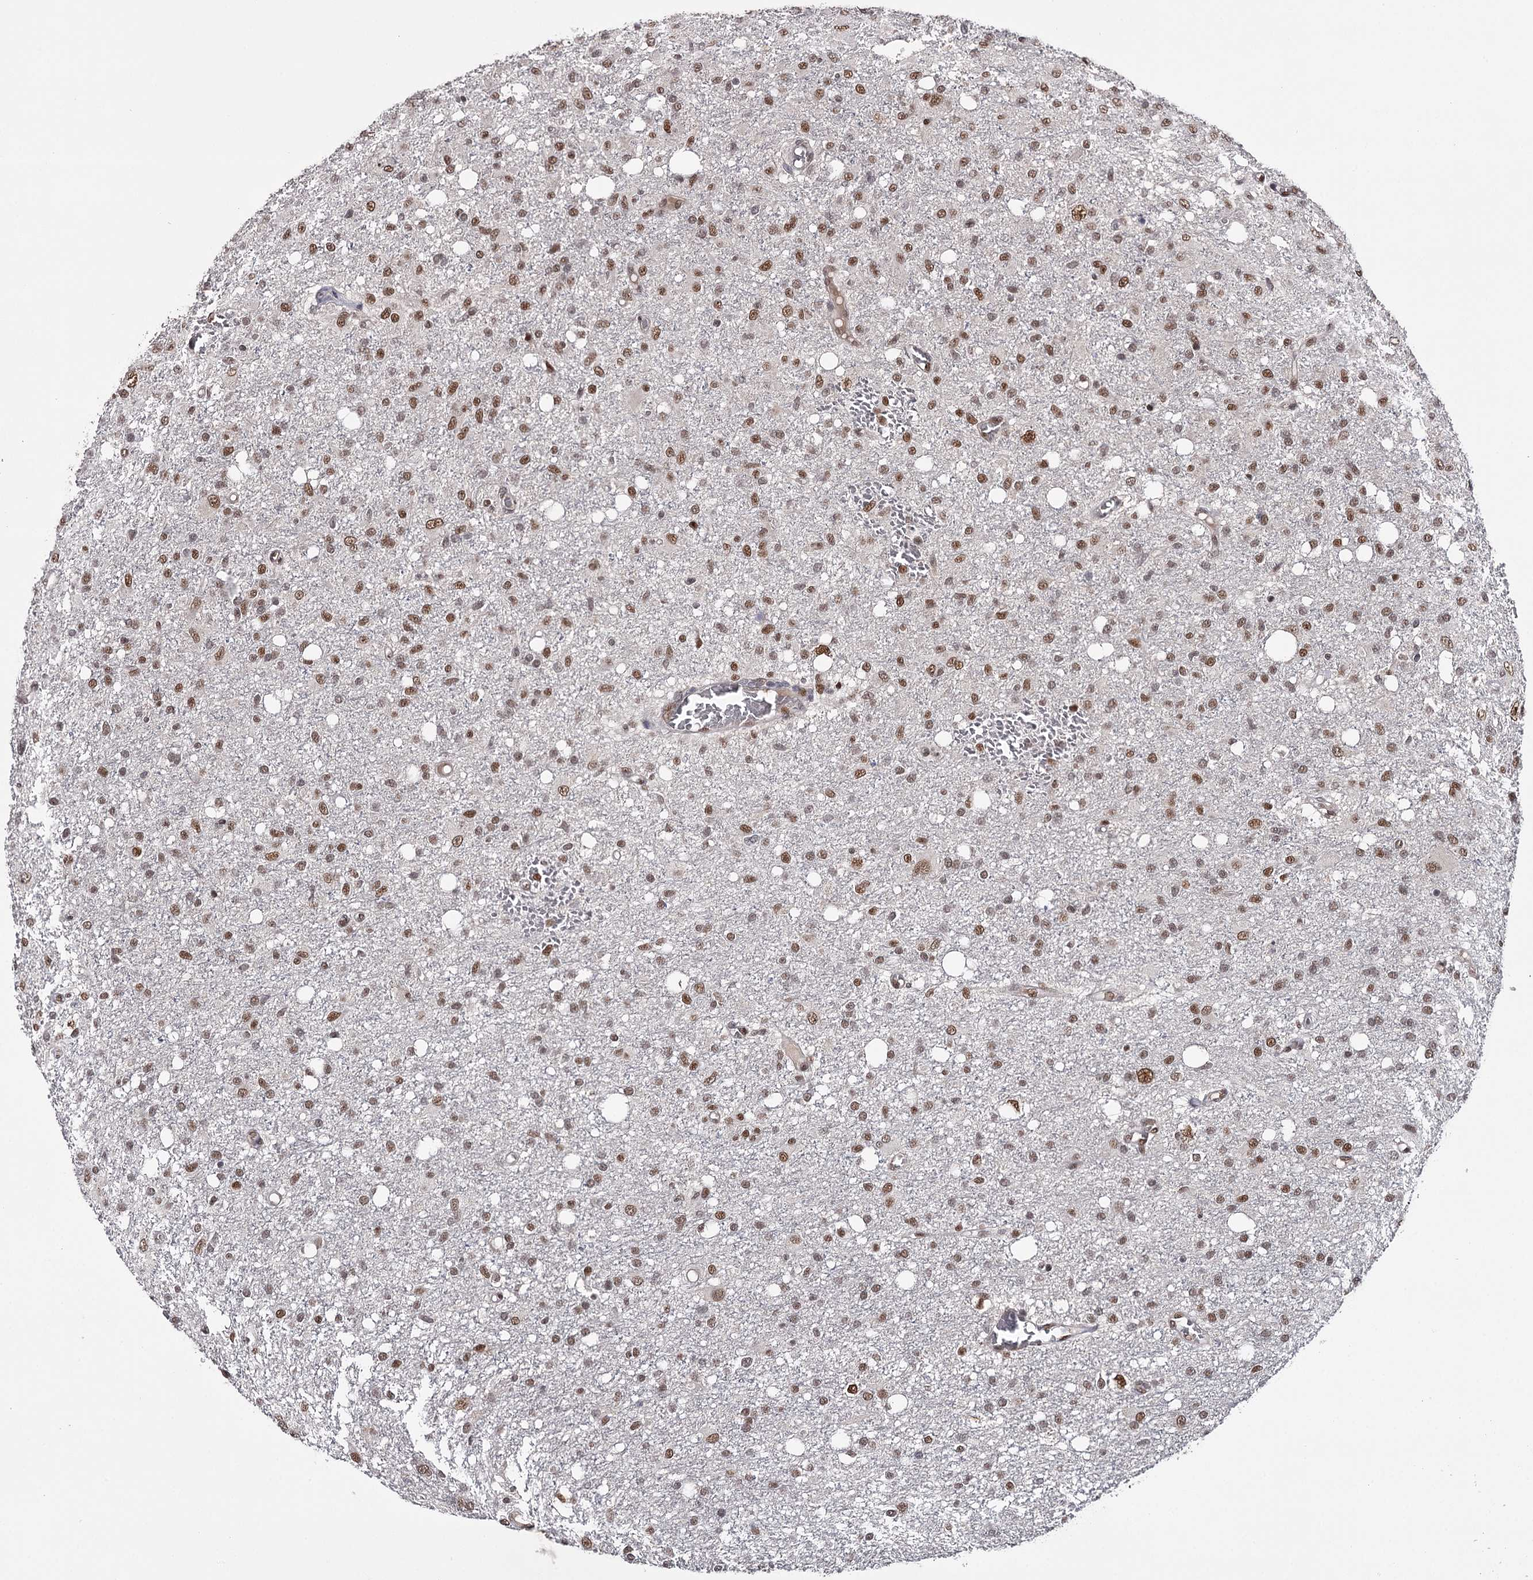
{"staining": {"intensity": "moderate", "quantity": ">75%", "location": "nuclear"}, "tissue": "glioma", "cell_type": "Tumor cells", "image_type": "cancer", "snomed": [{"axis": "morphology", "description": "Glioma, malignant, High grade"}, {"axis": "topography", "description": "Brain"}], "caption": "Malignant glioma (high-grade) tissue shows moderate nuclear expression in about >75% of tumor cells", "gene": "TTC33", "patient": {"sex": "female", "age": 59}}